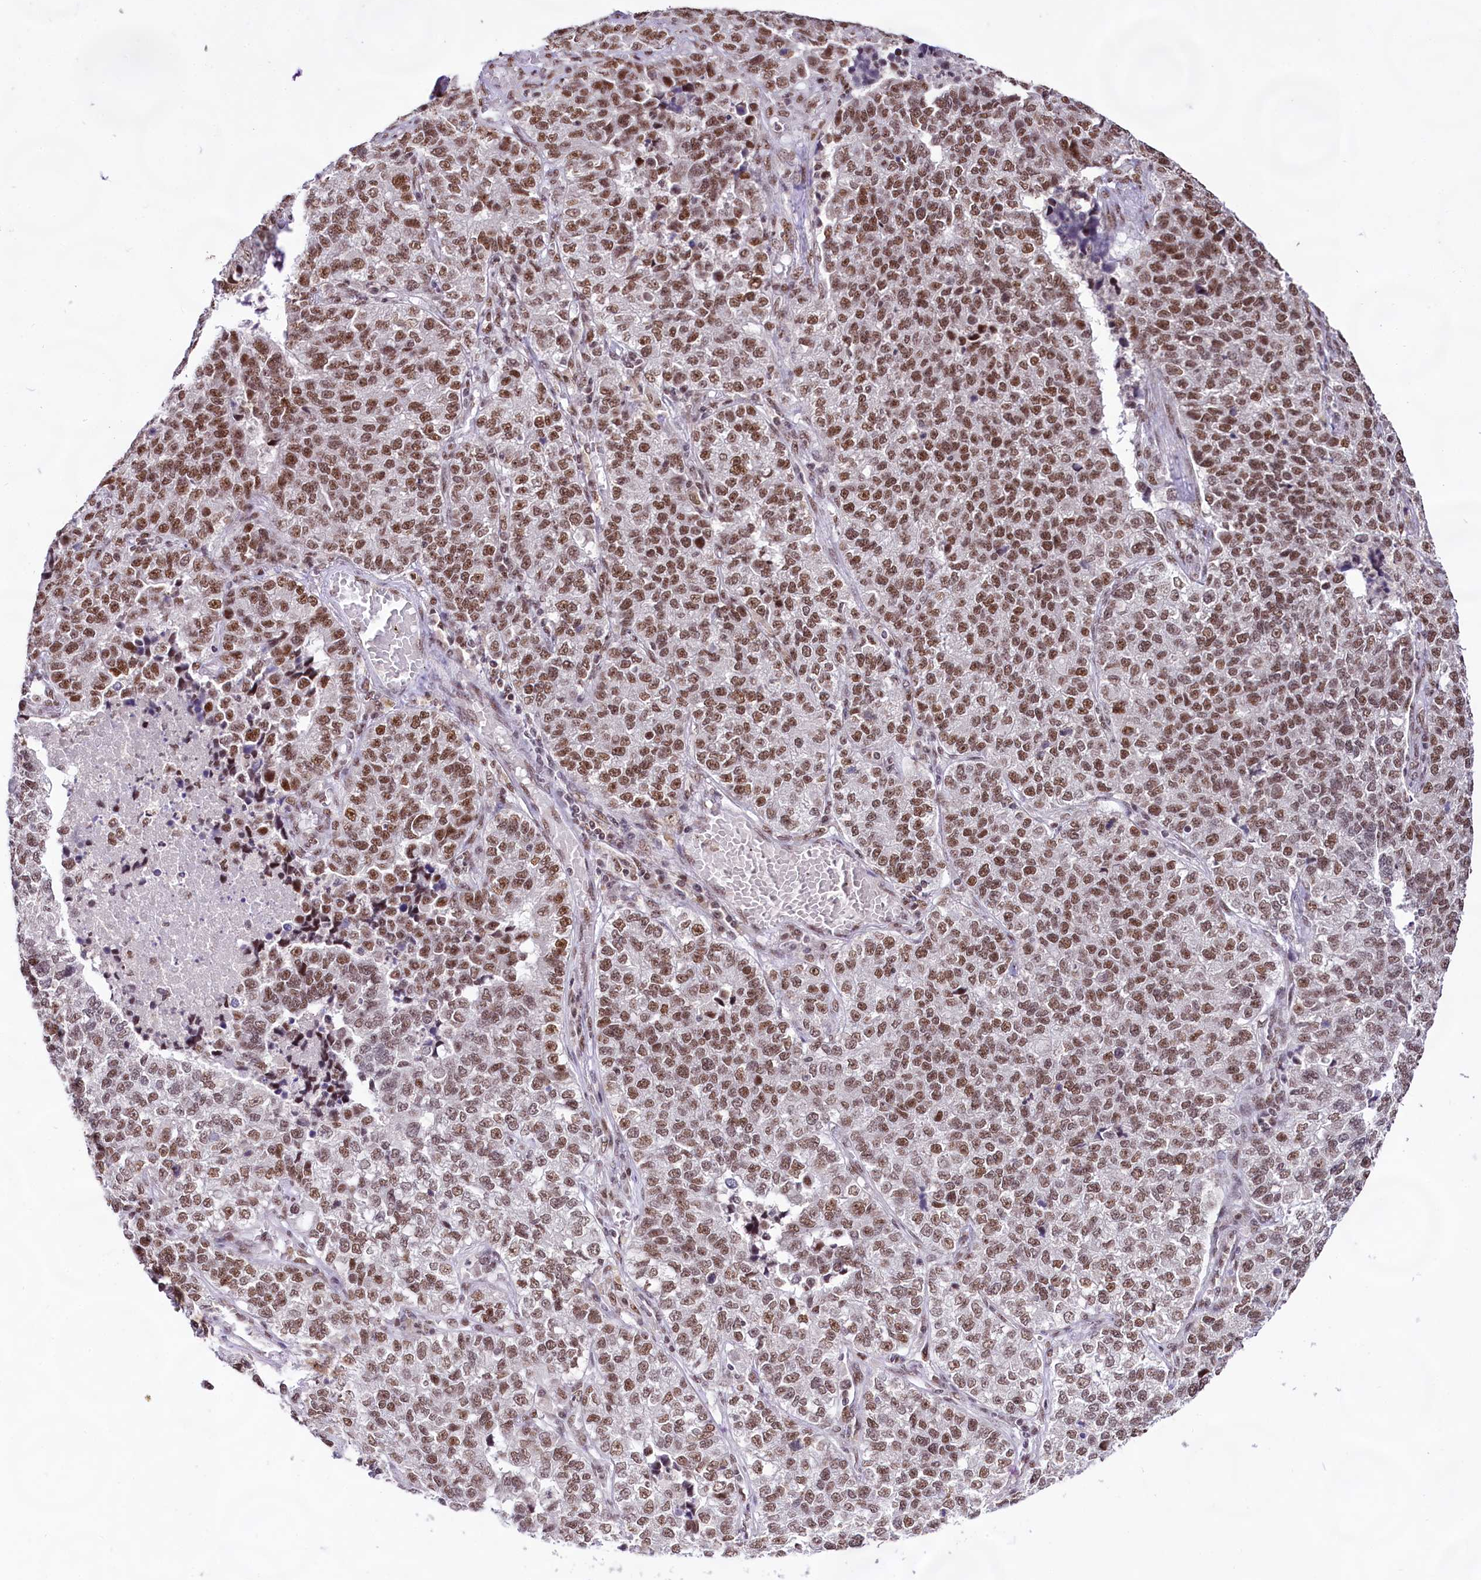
{"staining": {"intensity": "moderate", "quantity": ">75%", "location": "nuclear"}, "tissue": "lung cancer", "cell_type": "Tumor cells", "image_type": "cancer", "snomed": [{"axis": "morphology", "description": "Adenocarcinoma, NOS"}, {"axis": "topography", "description": "Lung"}], "caption": "Lung cancer was stained to show a protein in brown. There is medium levels of moderate nuclear expression in about >75% of tumor cells.", "gene": "HIRA", "patient": {"sex": "male", "age": 49}}